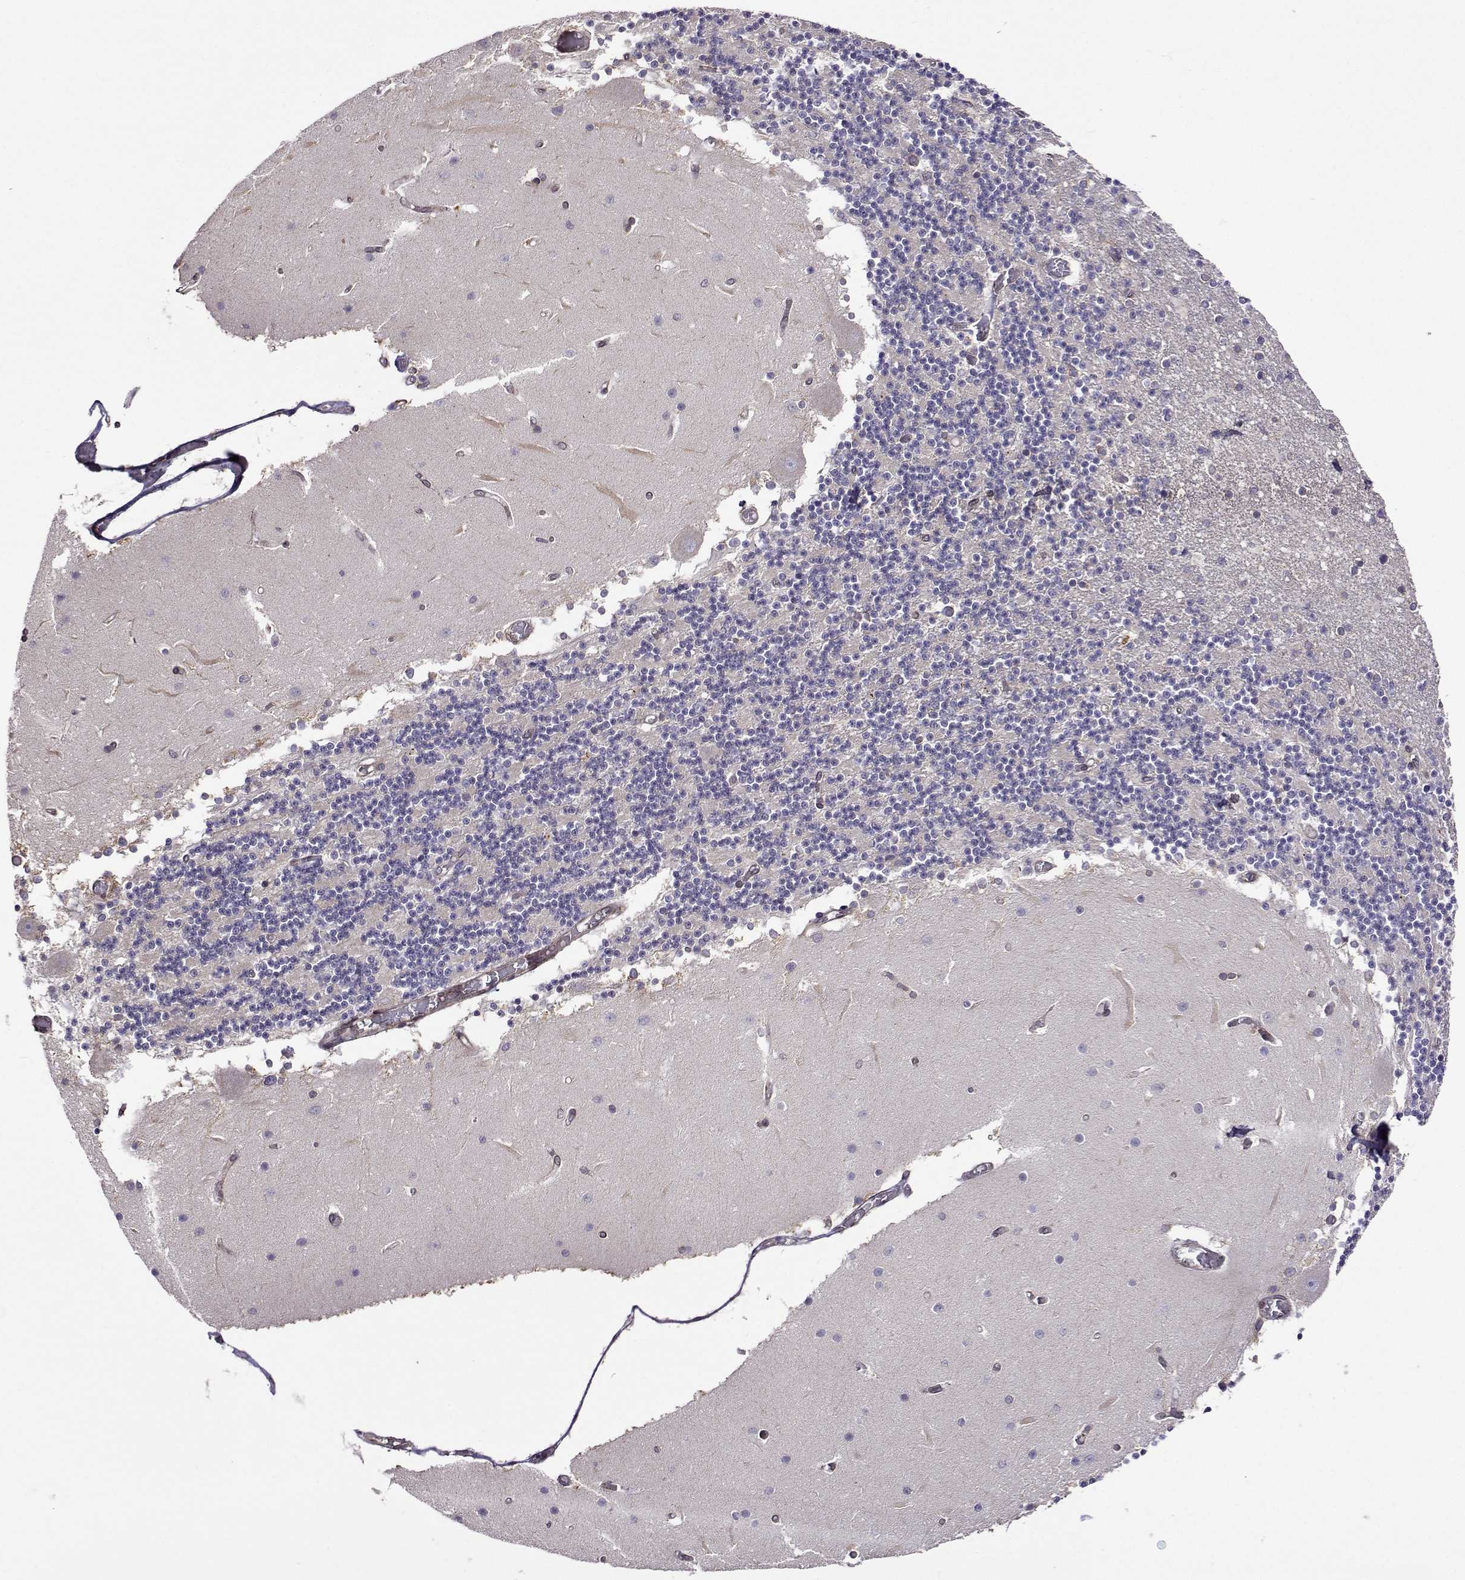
{"staining": {"intensity": "negative", "quantity": "none", "location": "none"}, "tissue": "cerebellum", "cell_type": "Cells in granular layer", "image_type": "normal", "snomed": [{"axis": "morphology", "description": "Normal tissue, NOS"}, {"axis": "topography", "description": "Cerebellum"}], "caption": "Immunohistochemistry of normal cerebellum demonstrates no expression in cells in granular layer.", "gene": "PGRMC2", "patient": {"sex": "female", "age": 28}}